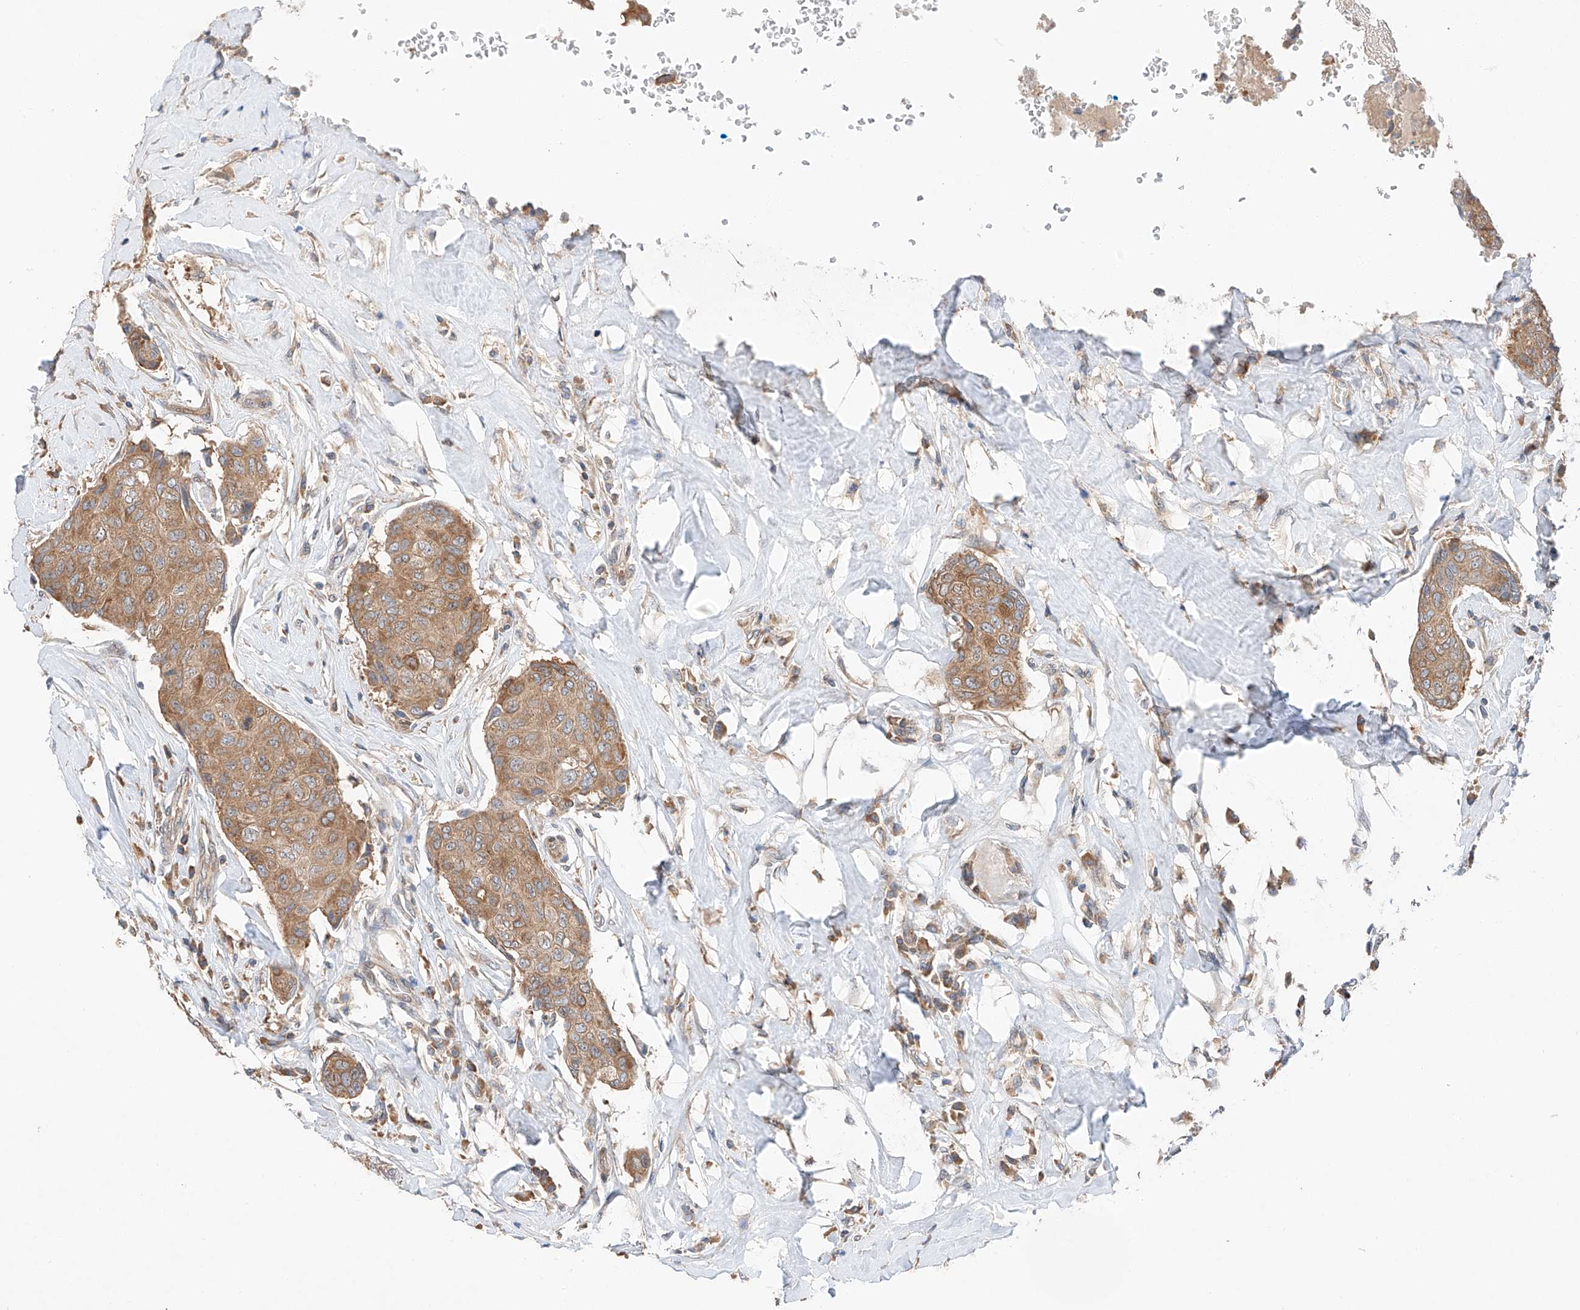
{"staining": {"intensity": "moderate", "quantity": ">75%", "location": "cytoplasmic/membranous"}, "tissue": "breast cancer", "cell_type": "Tumor cells", "image_type": "cancer", "snomed": [{"axis": "morphology", "description": "Duct carcinoma"}, {"axis": "topography", "description": "Breast"}], "caption": "Immunohistochemistry (DAB) staining of human invasive ductal carcinoma (breast) exhibits moderate cytoplasmic/membranous protein positivity in about >75% of tumor cells.", "gene": "RUSC1", "patient": {"sex": "female", "age": 80}}